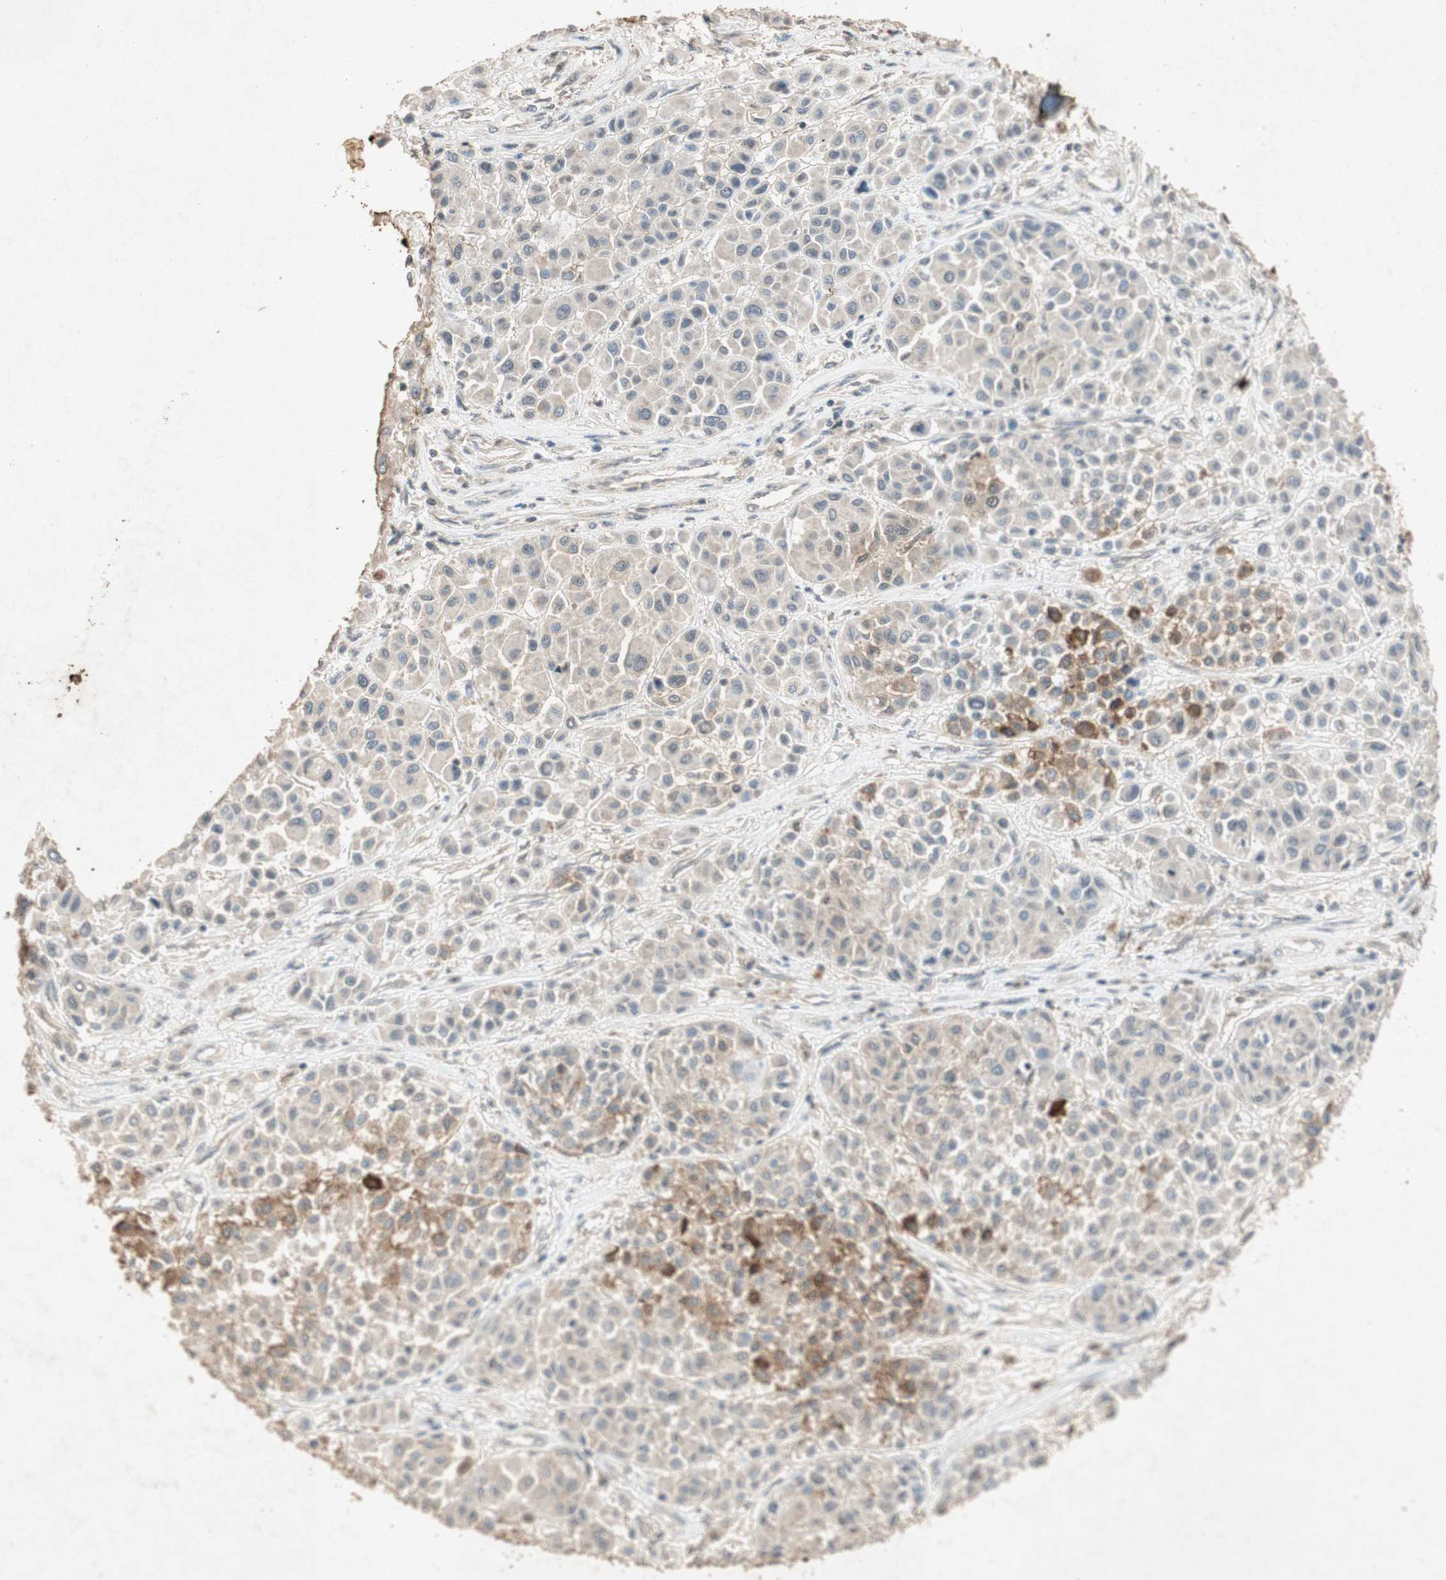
{"staining": {"intensity": "weak", "quantity": ">75%", "location": "cytoplasmic/membranous,nuclear"}, "tissue": "melanoma", "cell_type": "Tumor cells", "image_type": "cancer", "snomed": [{"axis": "morphology", "description": "Malignant melanoma, Metastatic site"}, {"axis": "topography", "description": "Soft tissue"}], "caption": "Protein staining of melanoma tissue displays weak cytoplasmic/membranous and nuclear positivity in approximately >75% of tumor cells. The protein of interest is shown in brown color, while the nuclei are stained blue.", "gene": "MSRB1", "patient": {"sex": "male", "age": 41}}